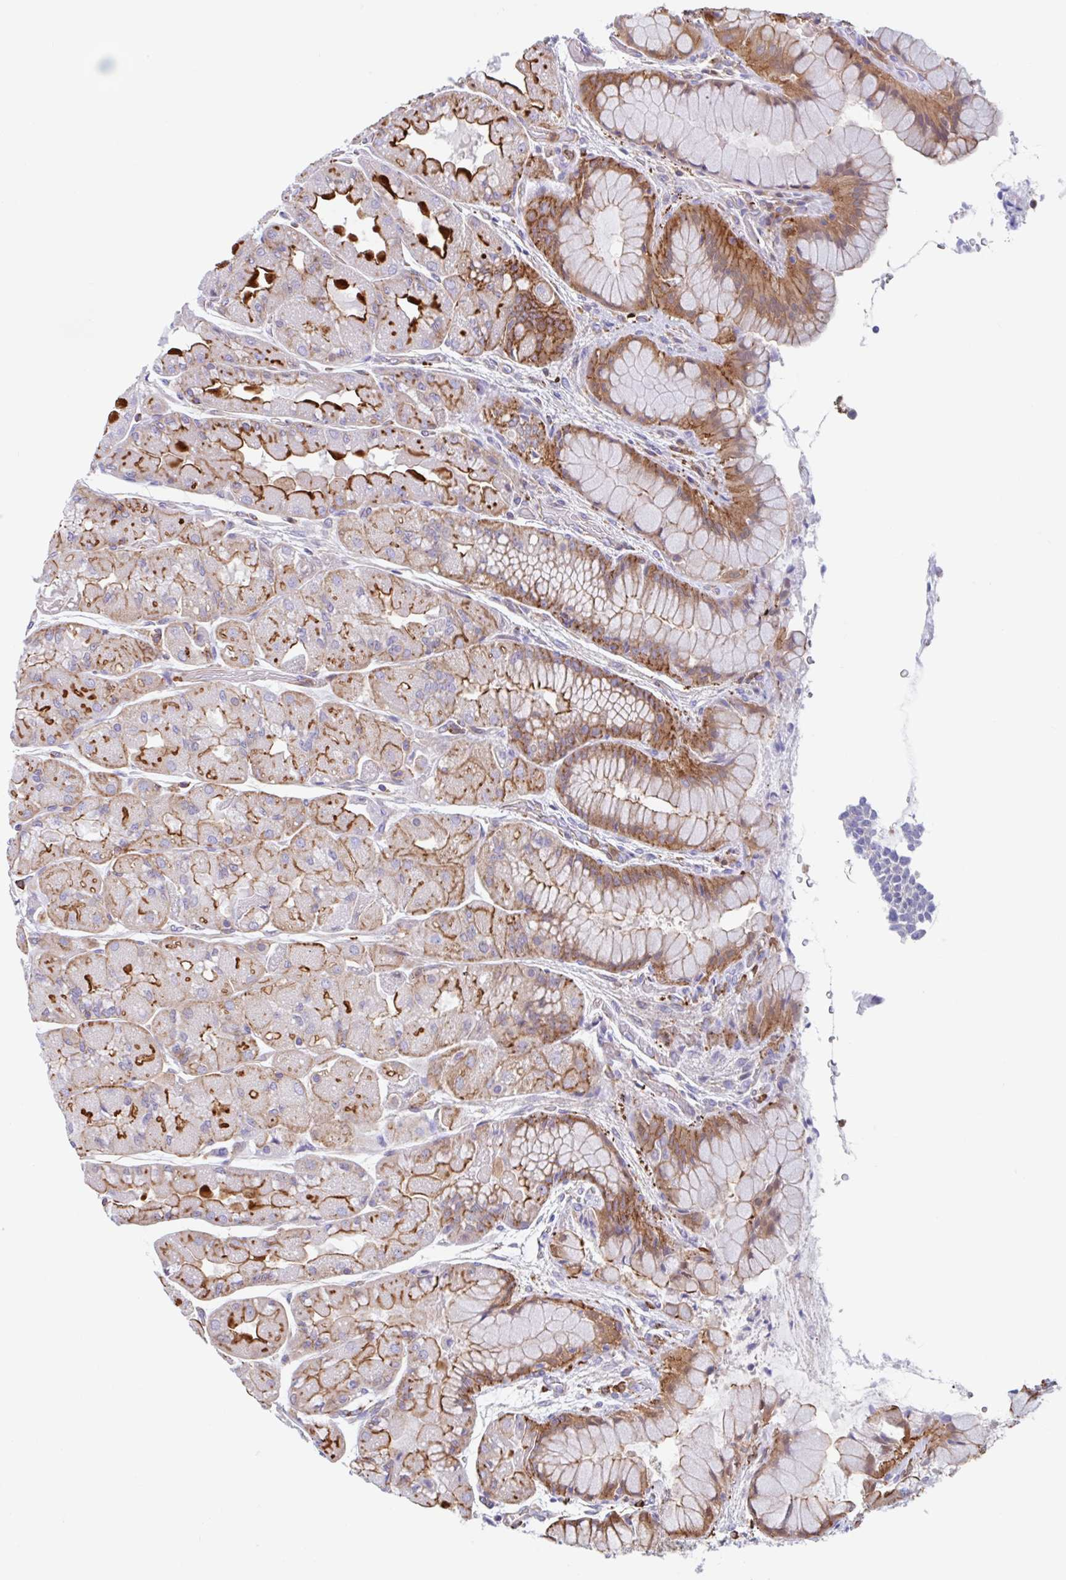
{"staining": {"intensity": "moderate", "quantity": ">75%", "location": "cytoplasmic/membranous"}, "tissue": "stomach", "cell_type": "Glandular cells", "image_type": "normal", "snomed": [{"axis": "morphology", "description": "Normal tissue, NOS"}, {"axis": "topography", "description": "Stomach"}], "caption": "High-power microscopy captured an immunohistochemistry micrograph of unremarkable stomach, revealing moderate cytoplasmic/membranous staining in approximately >75% of glandular cells. The staining was performed using DAB (3,3'-diaminobenzidine) to visualize the protein expression in brown, while the nuclei were stained in blue with hematoxylin (Magnification: 20x).", "gene": "EFHD1", "patient": {"sex": "female", "age": 61}}